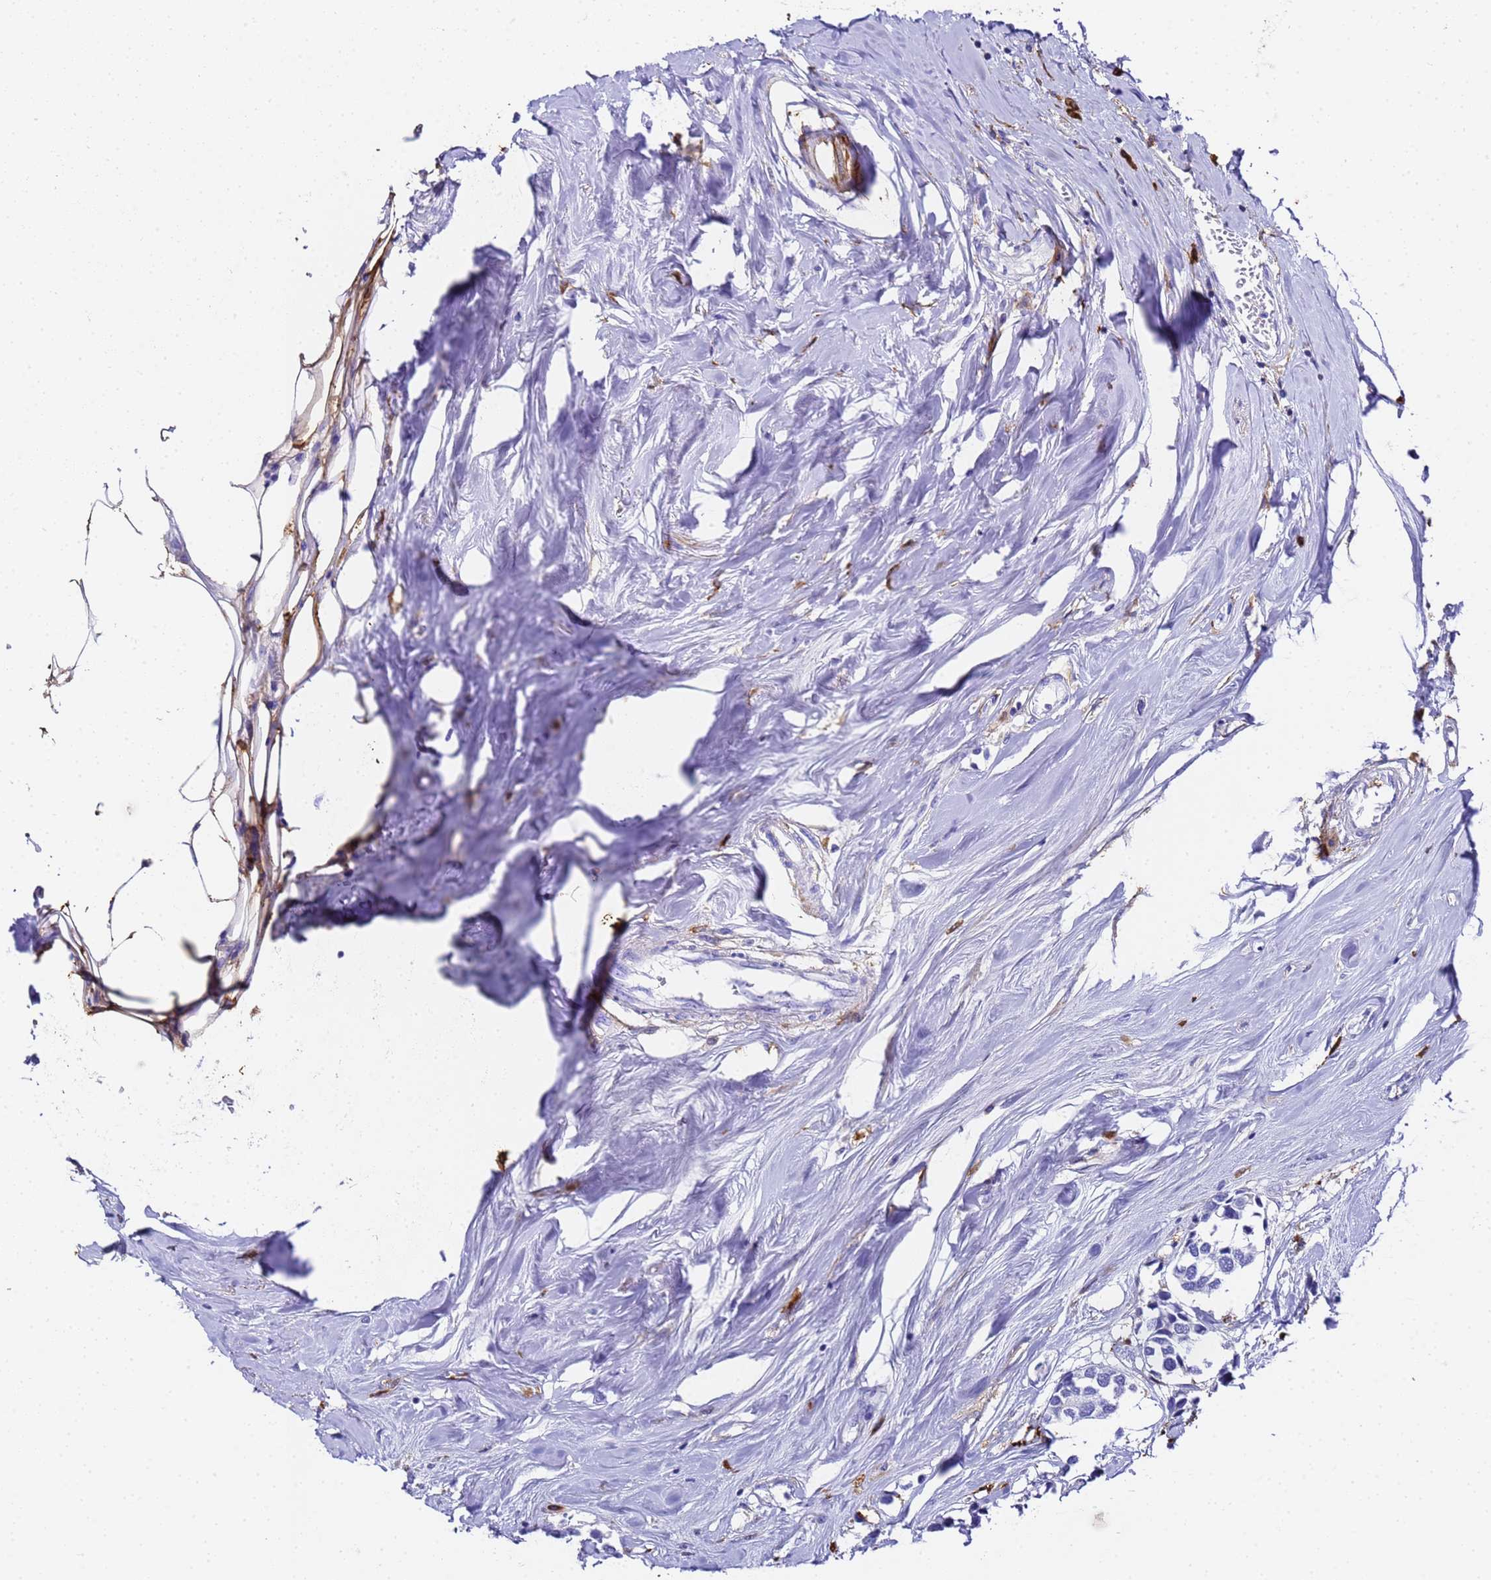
{"staining": {"intensity": "negative", "quantity": "none", "location": "none"}, "tissue": "breast cancer", "cell_type": "Tumor cells", "image_type": "cancer", "snomed": [{"axis": "morphology", "description": "Duct carcinoma"}, {"axis": "topography", "description": "Breast"}], "caption": "This is an immunohistochemistry (IHC) micrograph of breast infiltrating ductal carcinoma. There is no staining in tumor cells.", "gene": "FTL", "patient": {"sex": "female", "age": 83}}